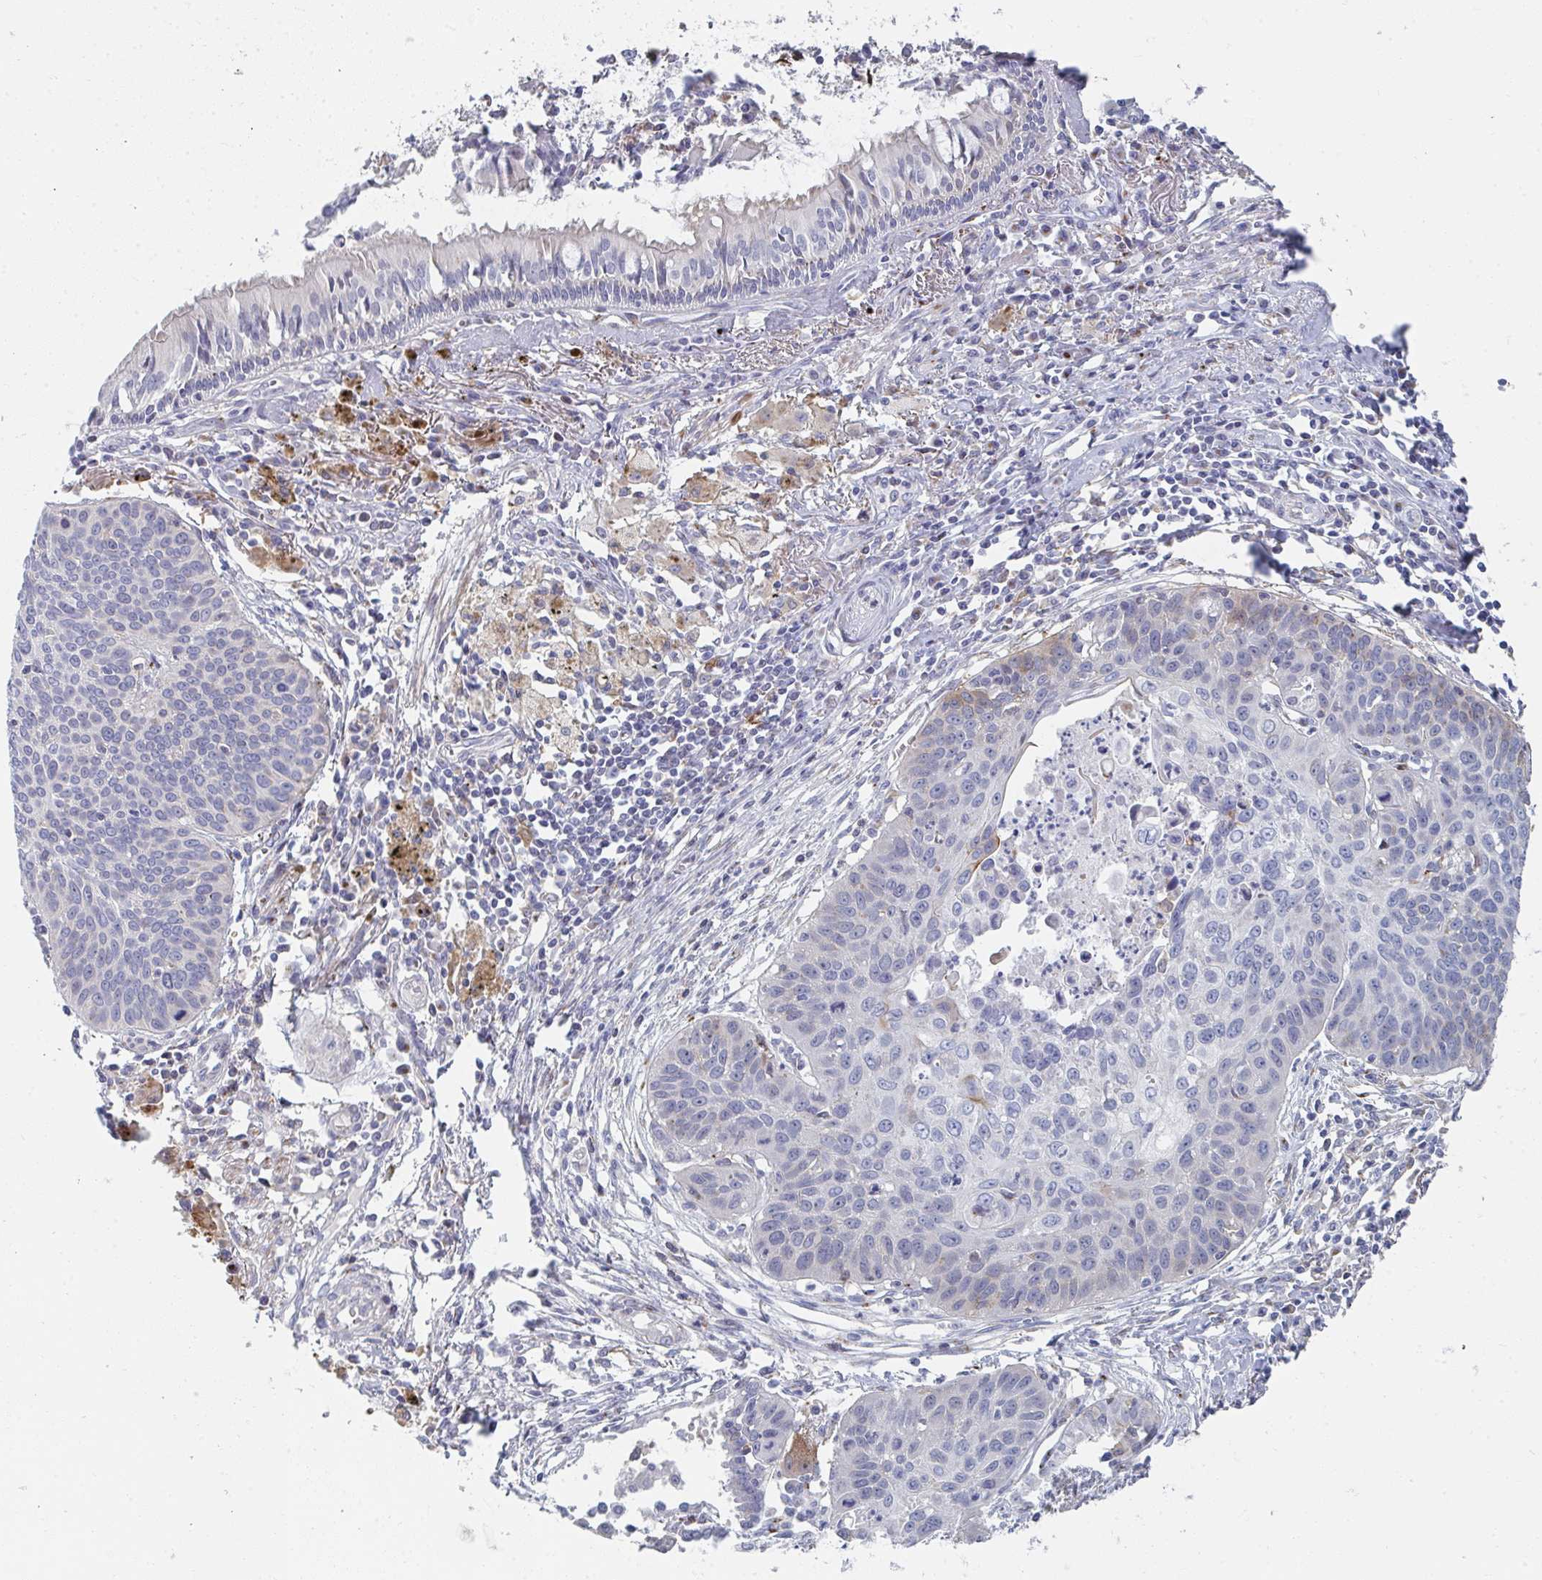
{"staining": {"intensity": "negative", "quantity": "none", "location": "none"}, "tissue": "lung cancer", "cell_type": "Tumor cells", "image_type": "cancer", "snomed": [{"axis": "morphology", "description": "Squamous cell carcinoma, NOS"}, {"axis": "topography", "description": "Lung"}], "caption": "Immunohistochemistry of human squamous cell carcinoma (lung) reveals no positivity in tumor cells.", "gene": "PSMG1", "patient": {"sex": "male", "age": 71}}